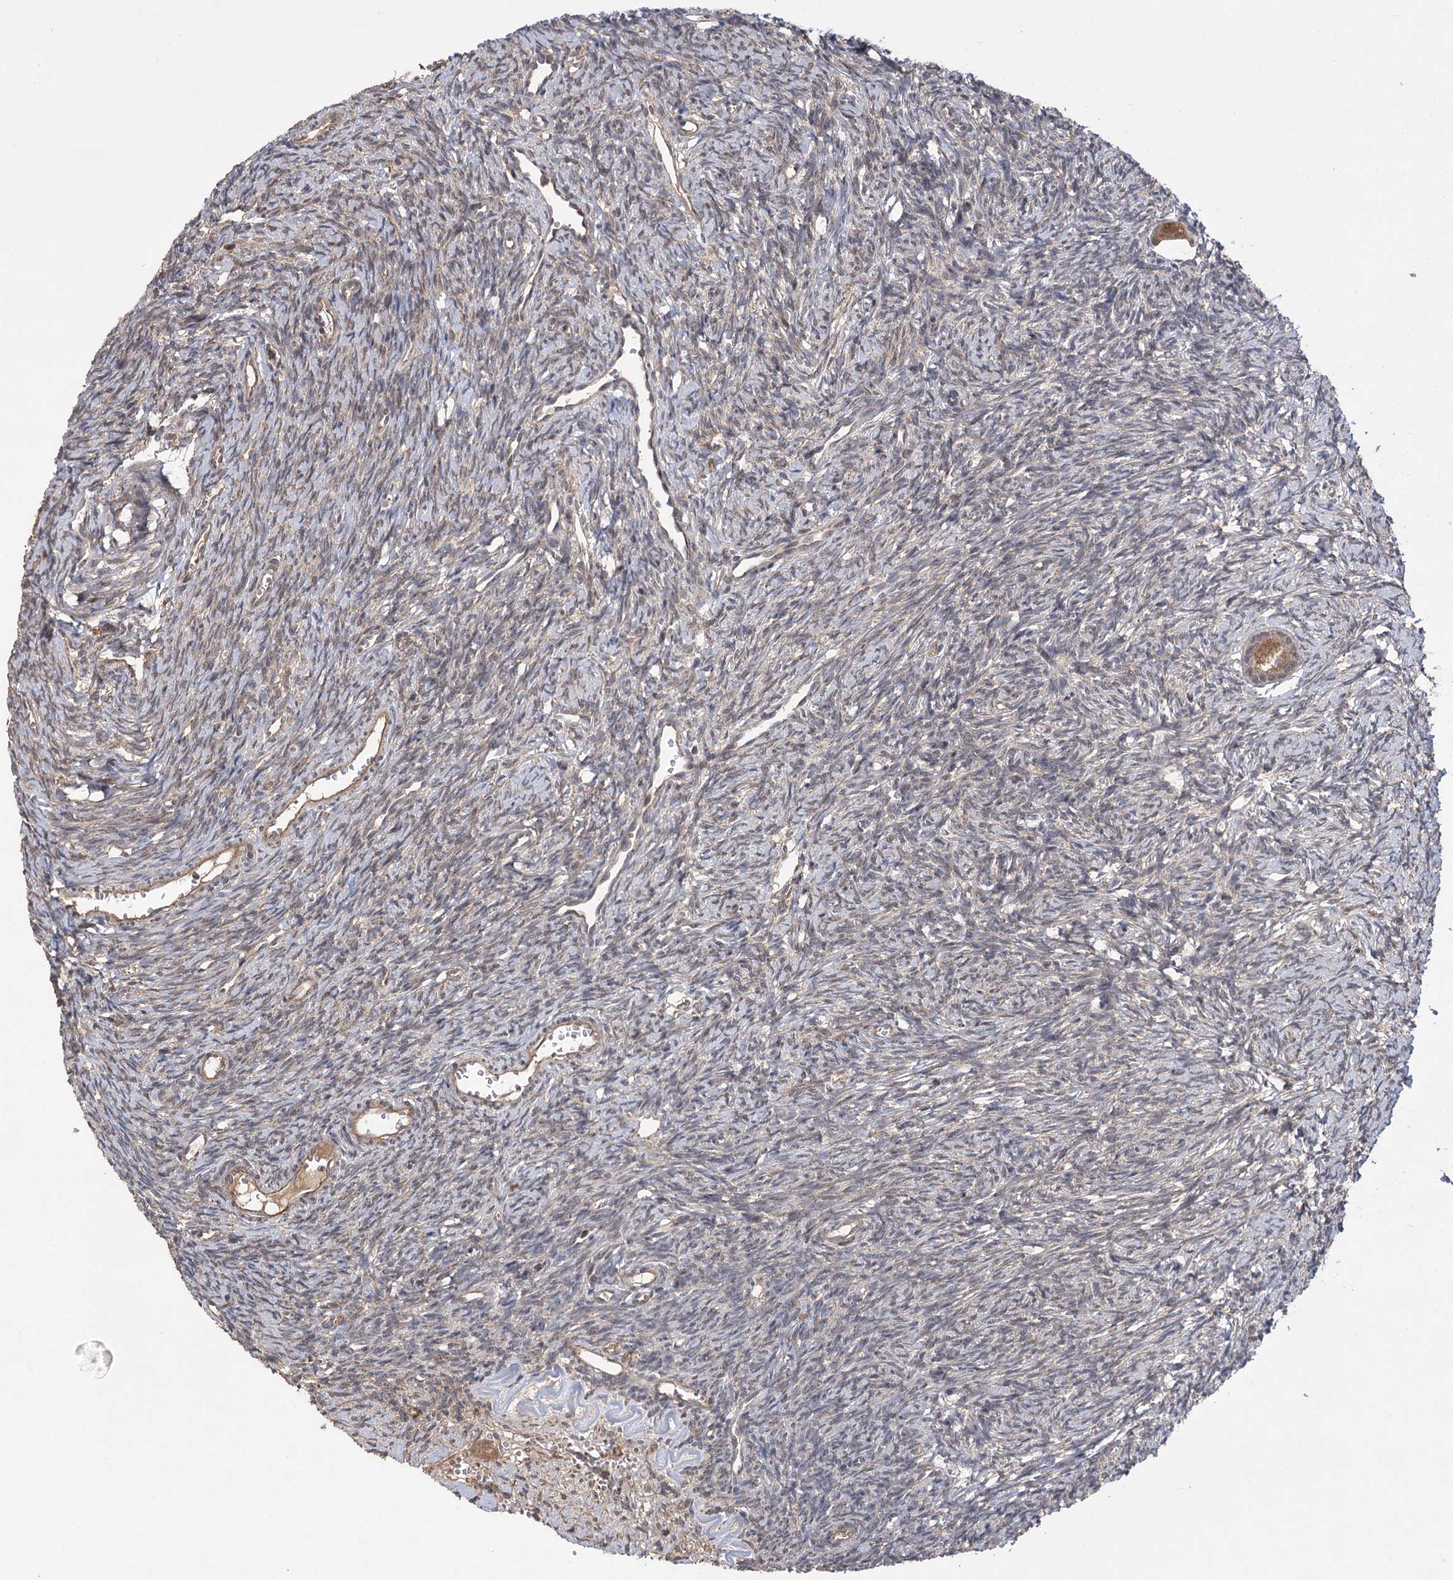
{"staining": {"intensity": "moderate", "quantity": ">75%", "location": "cytoplasmic/membranous"}, "tissue": "ovary", "cell_type": "Follicle cells", "image_type": "normal", "snomed": [{"axis": "morphology", "description": "Normal tissue, NOS"}, {"axis": "topography", "description": "Ovary"}], "caption": "High-power microscopy captured an immunohistochemistry (IHC) image of benign ovary, revealing moderate cytoplasmic/membranous positivity in approximately >75% of follicle cells. (Brightfield microscopy of DAB IHC at high magnification).", "gene": "TENM2", "patient": {"sex": "female", "age": 39}}